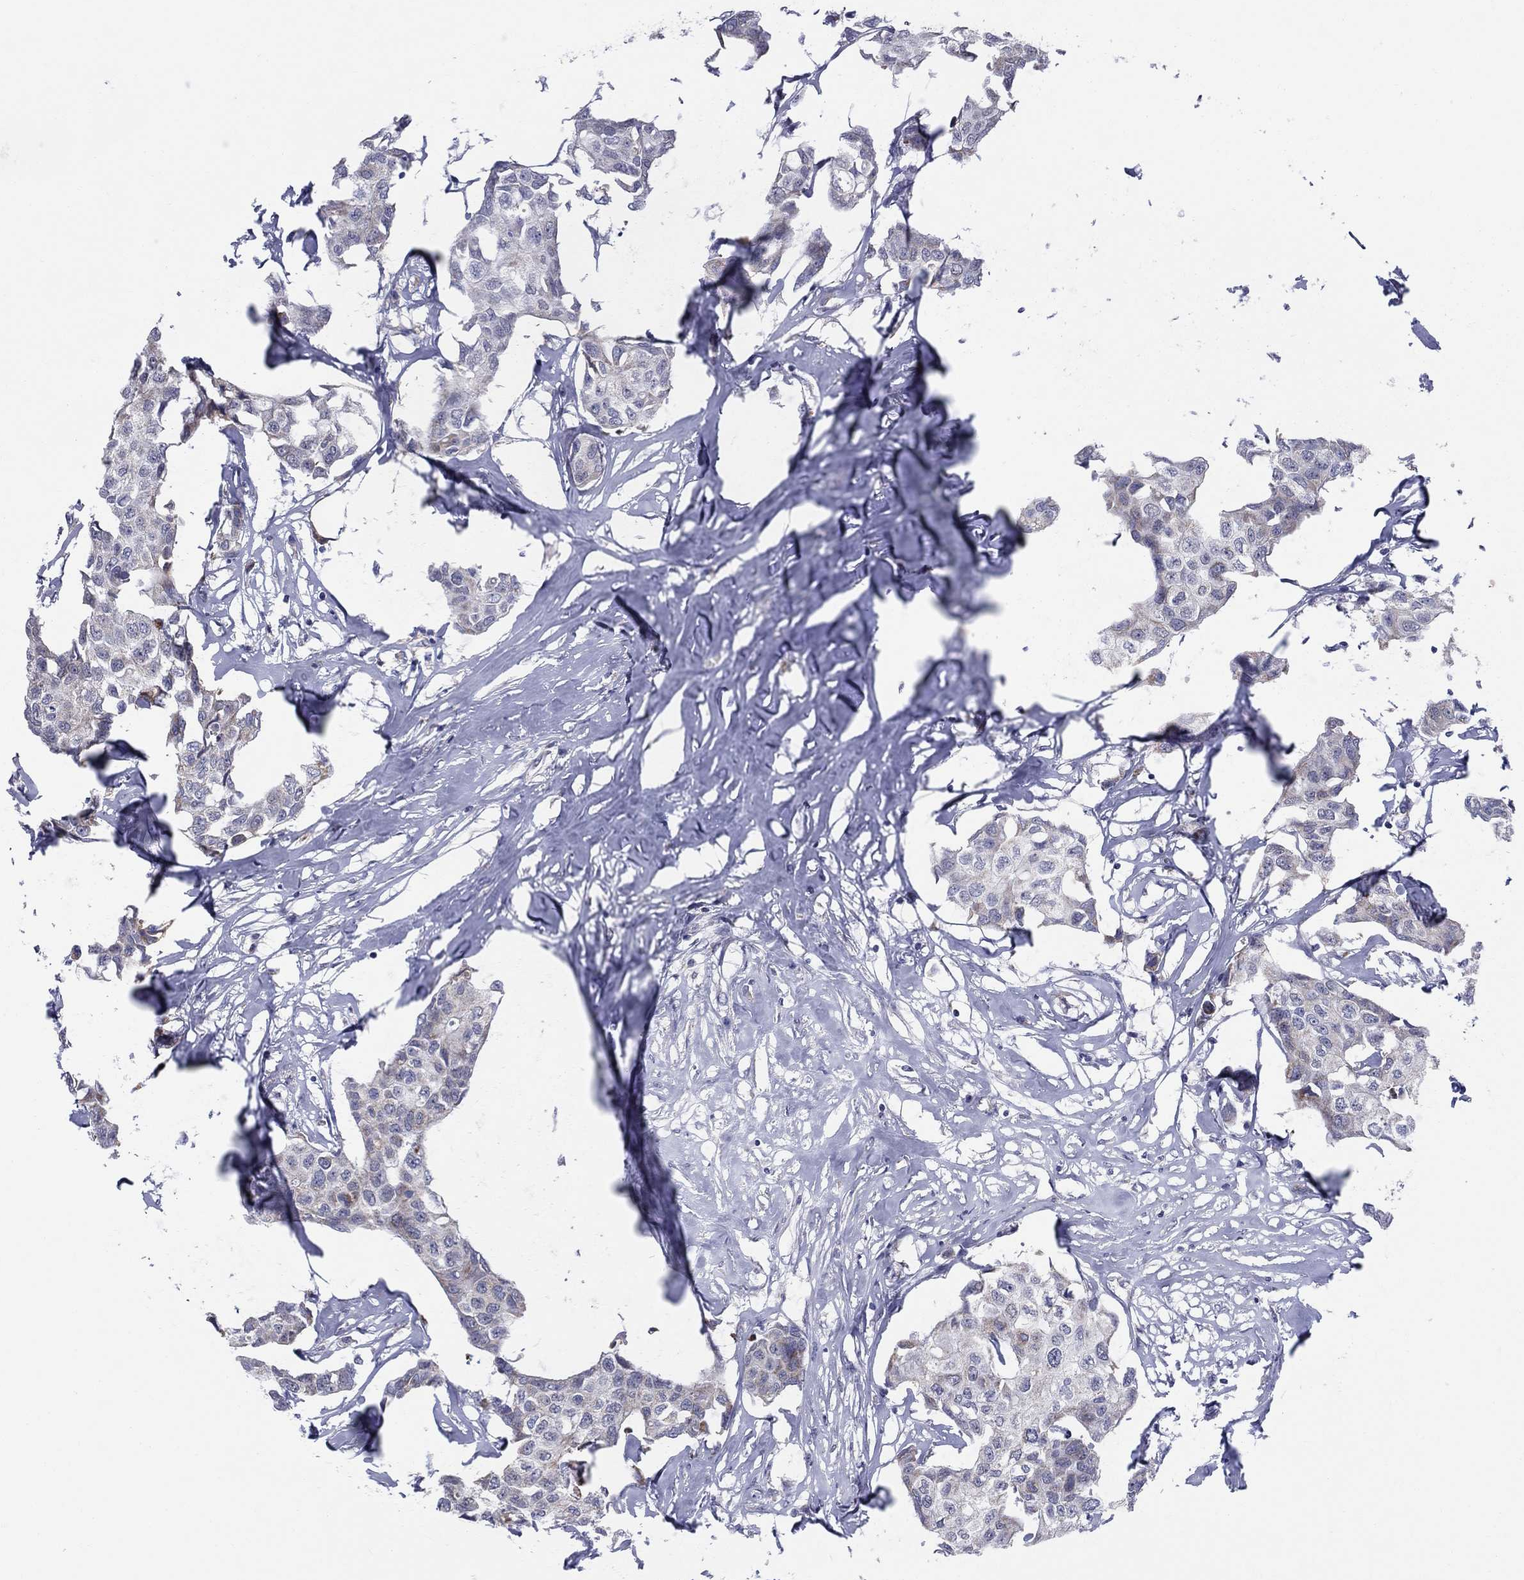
{"staining": {"intensity": "negative", "quantity": "none", "location": "none"}, "tissue": "breast cancer", "cell_type": "Tumor cells", "image_type": "cancer", "snomed": [{"axis": "morphology", "description": "Duct carcinoma"}, {"axis": "topography", "description": "Breast"}], "caption": "High power microscopy image of an IHC histopathology image of breast intraductal carcinoma, revealing no significant positivity in tumor cells.", "gene": "KISS1R", "patient": {"sex": "female", "age": 80}}